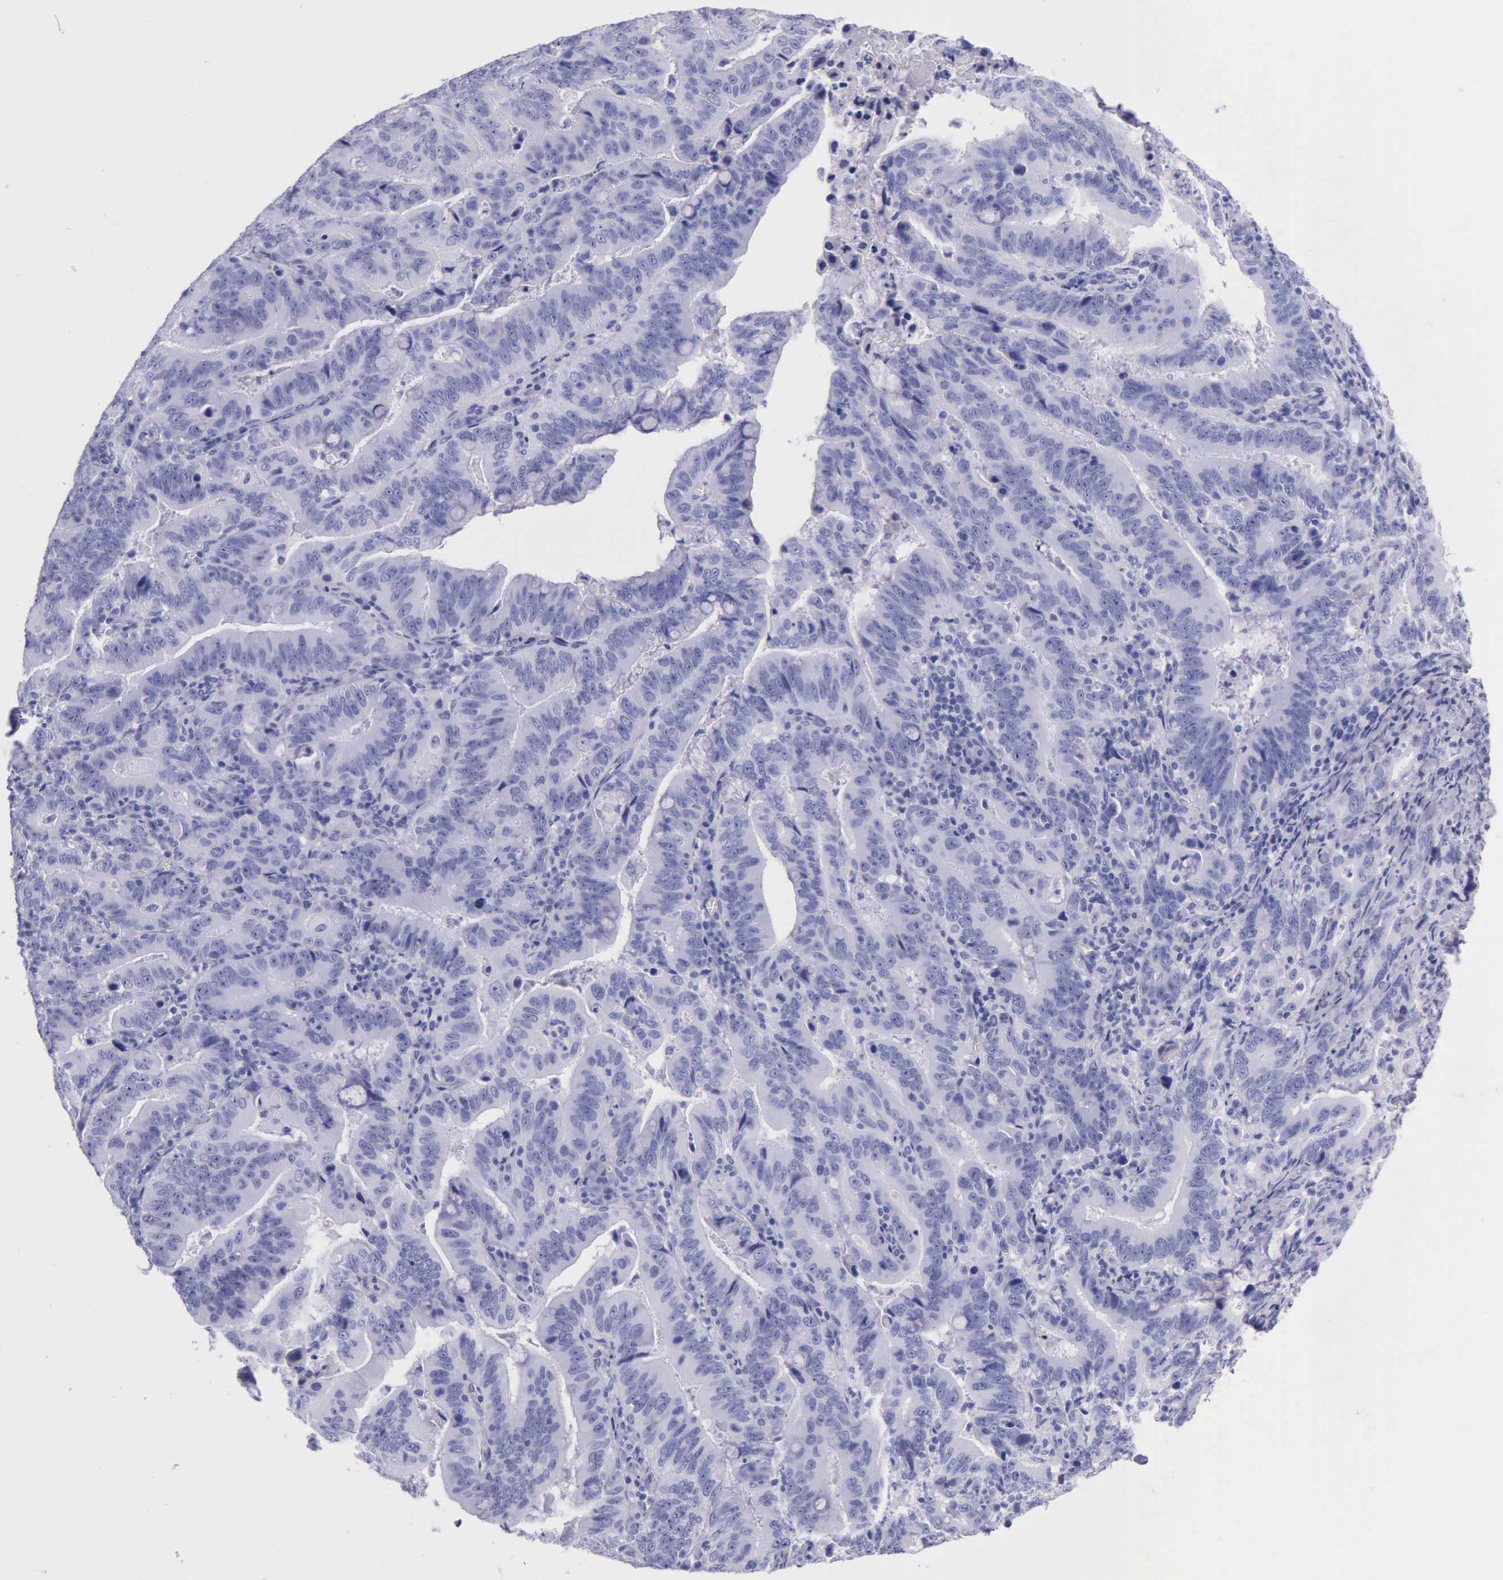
{"staining": {"intensity": "negative", "quantity": "none", "location": "none"}, "tissue": "stomach cancer", "cell_type": "Tumor cells", "image_type": "cancer", "snomed": [{"axis": "morphology", "description": "Adenocarcinoma, NOS"}, {"axis": "topography", "description": "Stomach, upper"}], "caption": "A photomicrograph of stomach cancer stained for a protein demonstrates no brown staining in tumor cells.", "gene": "KLK3", "patient": {"sex": "male", "age": 63}}